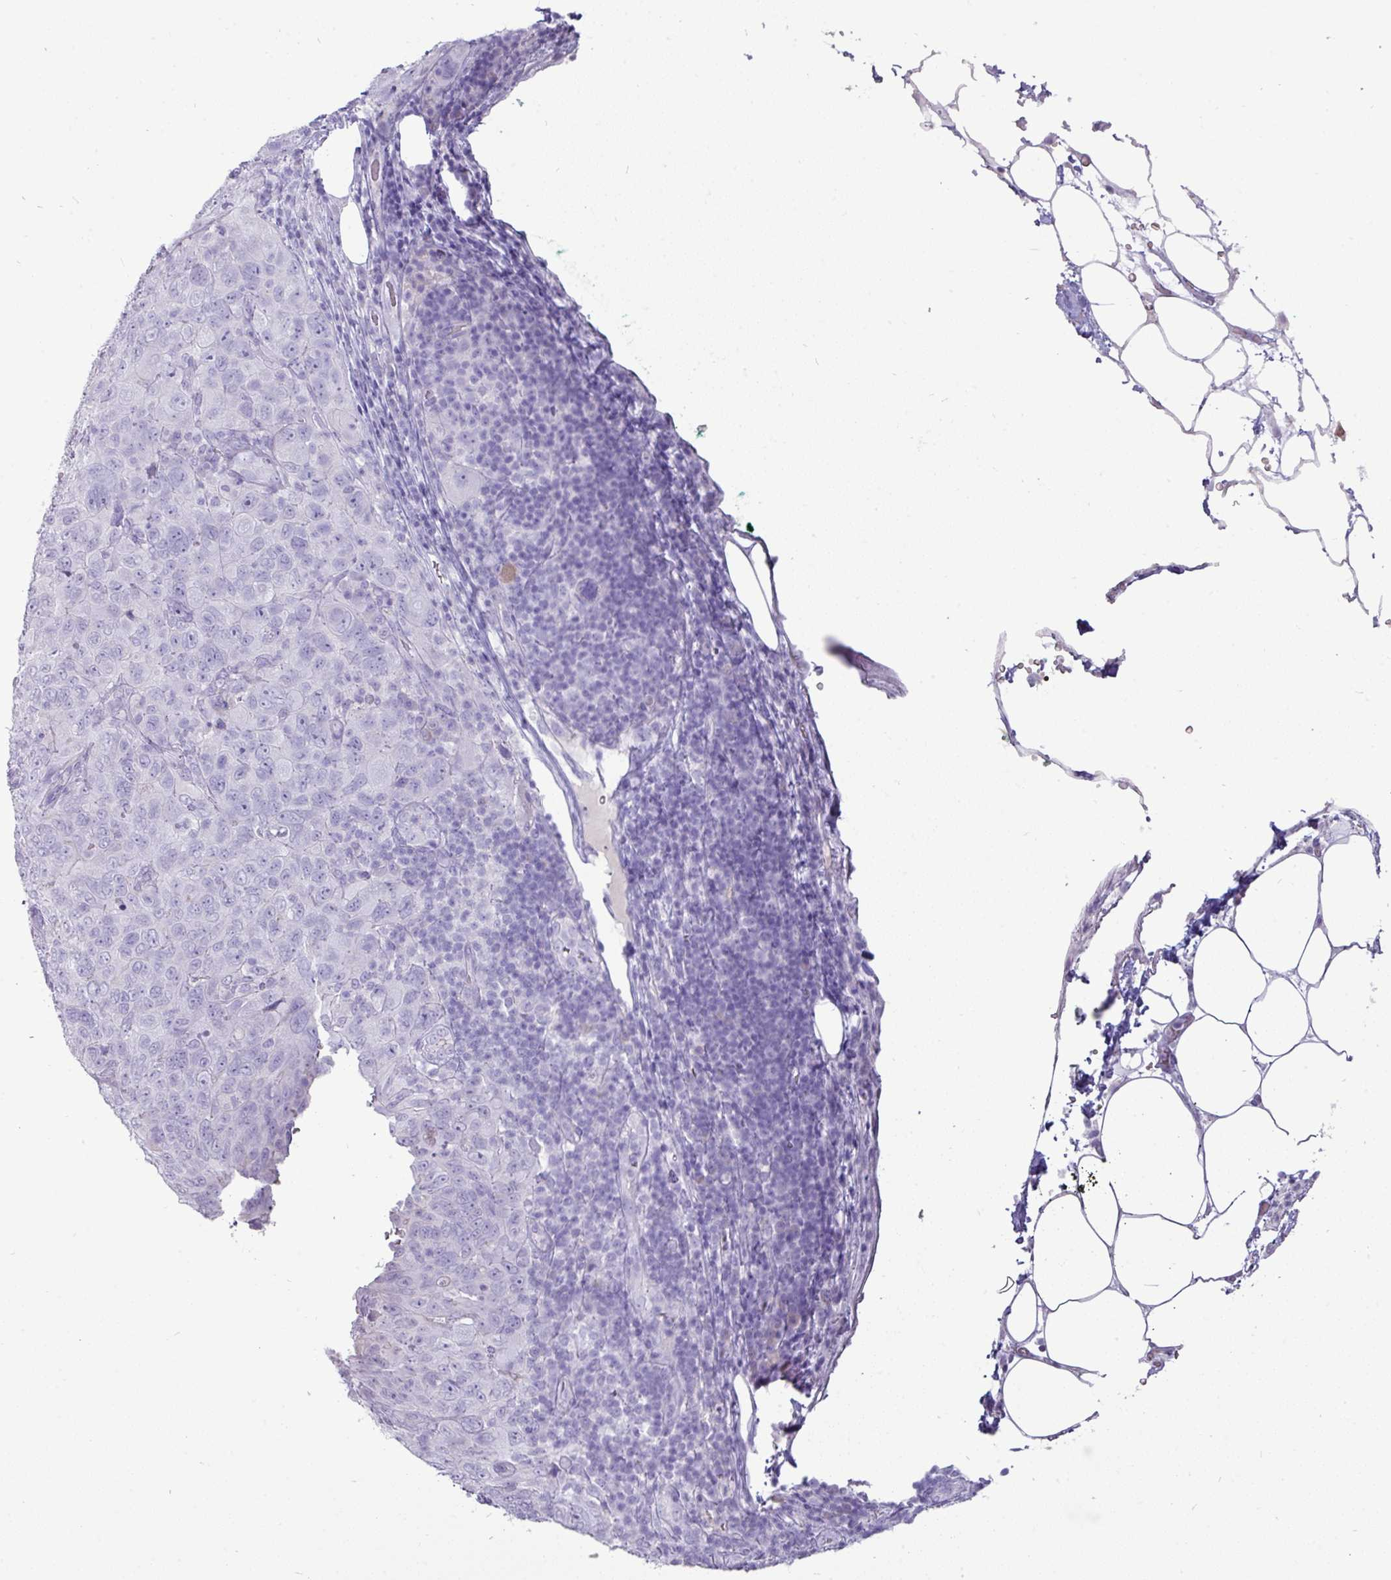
{"staining": {"intensity": "negative", "quantity": "none", "location": "none"}, "tissue": "pancreatic cancer", "cell_type": "Tumor cells", "image_type": "cancer", "snomed": [{"axis": "morphology", "description": "Adenocarcinoma, NOS"}, {"axis": "topography", "description": "Pancreas"}], "caption": "Tumor cells show no significant protein expression in pancreatic cancer (adenocarcinoma).", "gene": "GSTA3", "patient": {"sex": "male", "age": 68}}